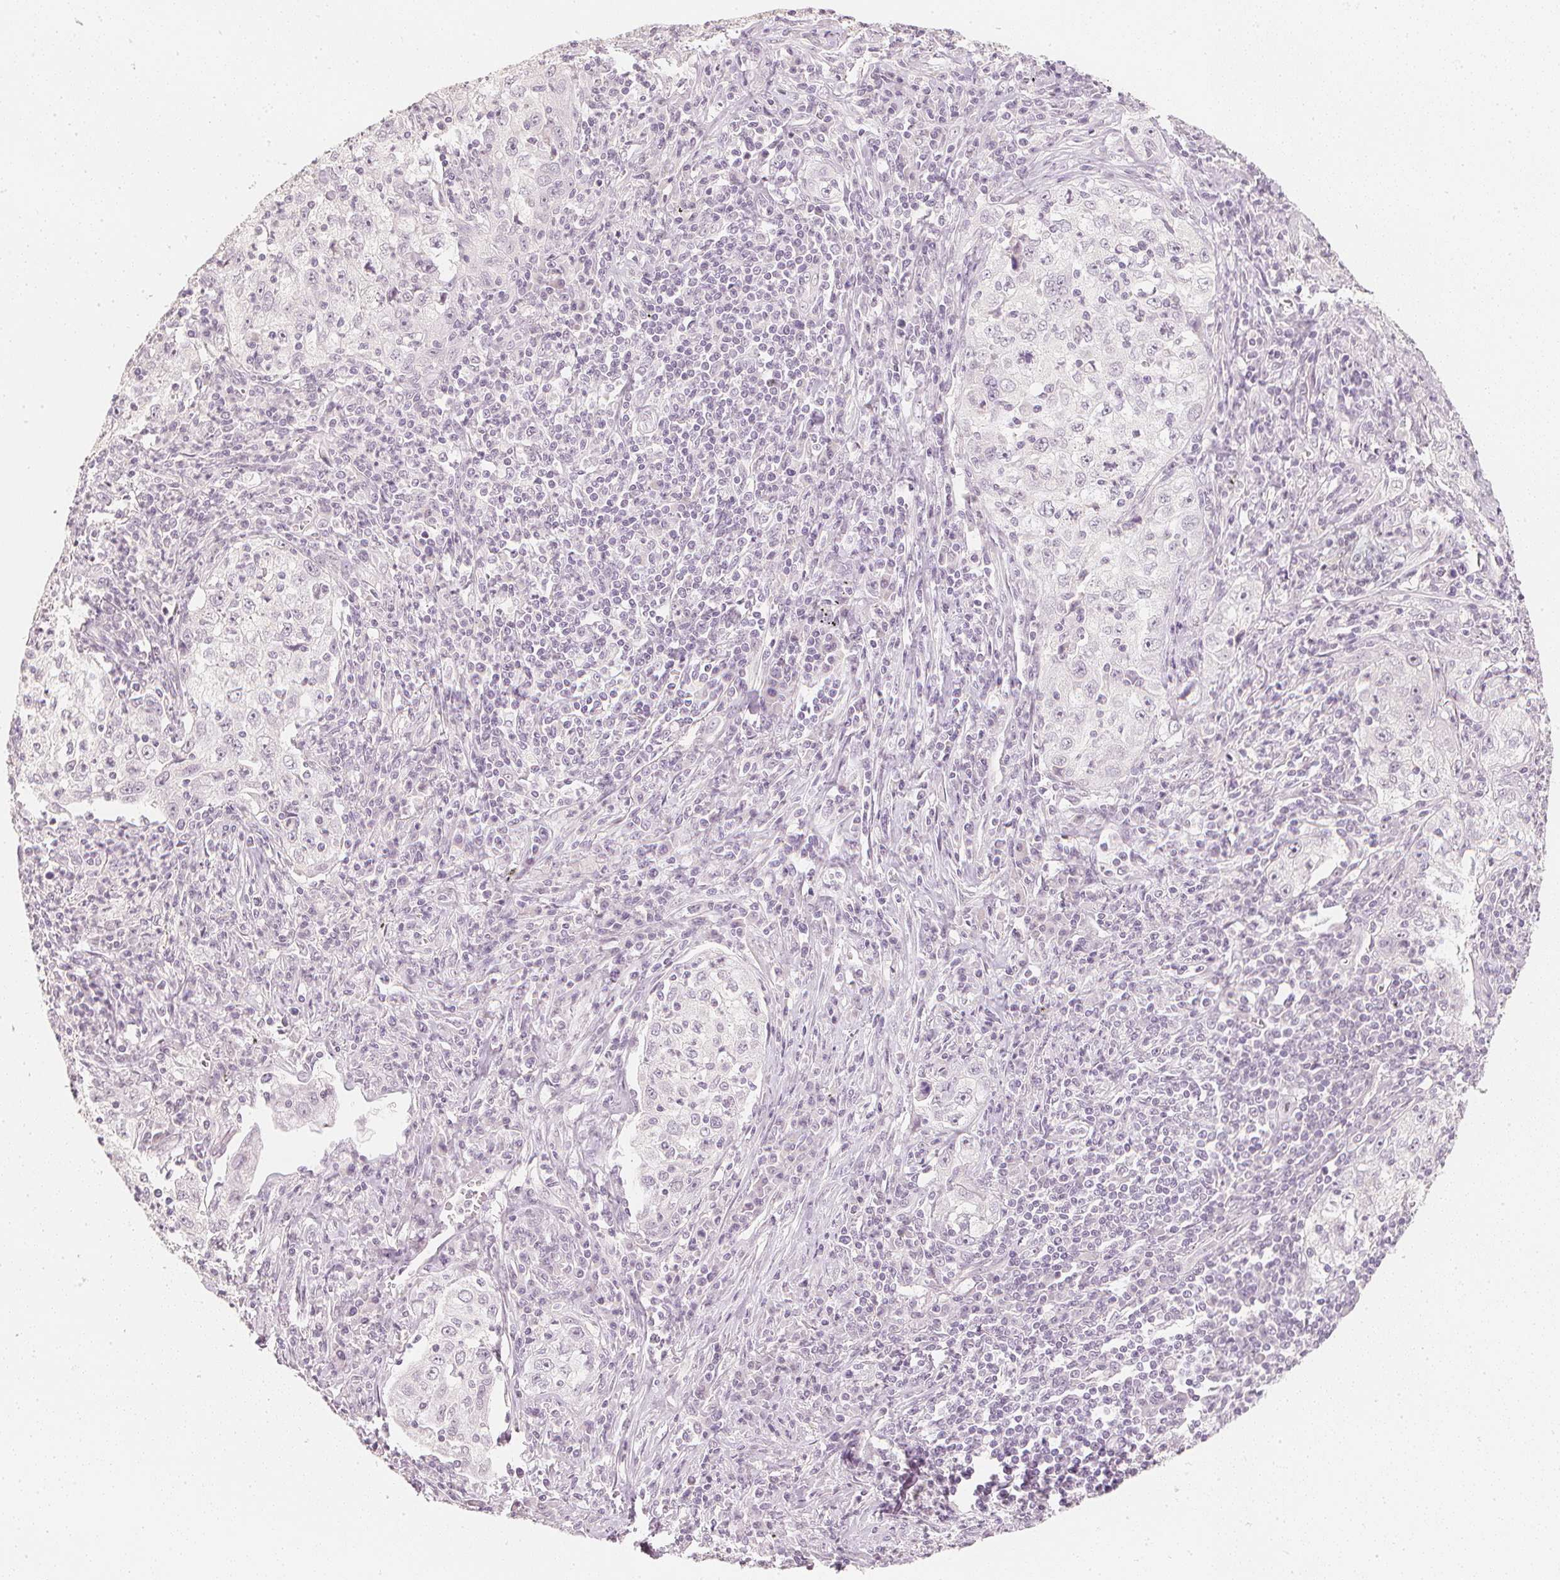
{"staining": {"intensity": "negative", "quantity": "none", "location": "none"}, "tissue": "lung cancer", "cell_type": "Tumor cells", "image_type": "cancer", "snomed": [{"axis": "morphology", "description": "Squamous cell carcinoma, NOS"}, {"axis": "topography", "description": "Lung"}], "caption": "Immunohistochemistry of human squamous cell carcinoma (lung) reveals no positivity in tumor cells.", "gene": "CALB1", "patient": {"sex": "male", "age": 71}}